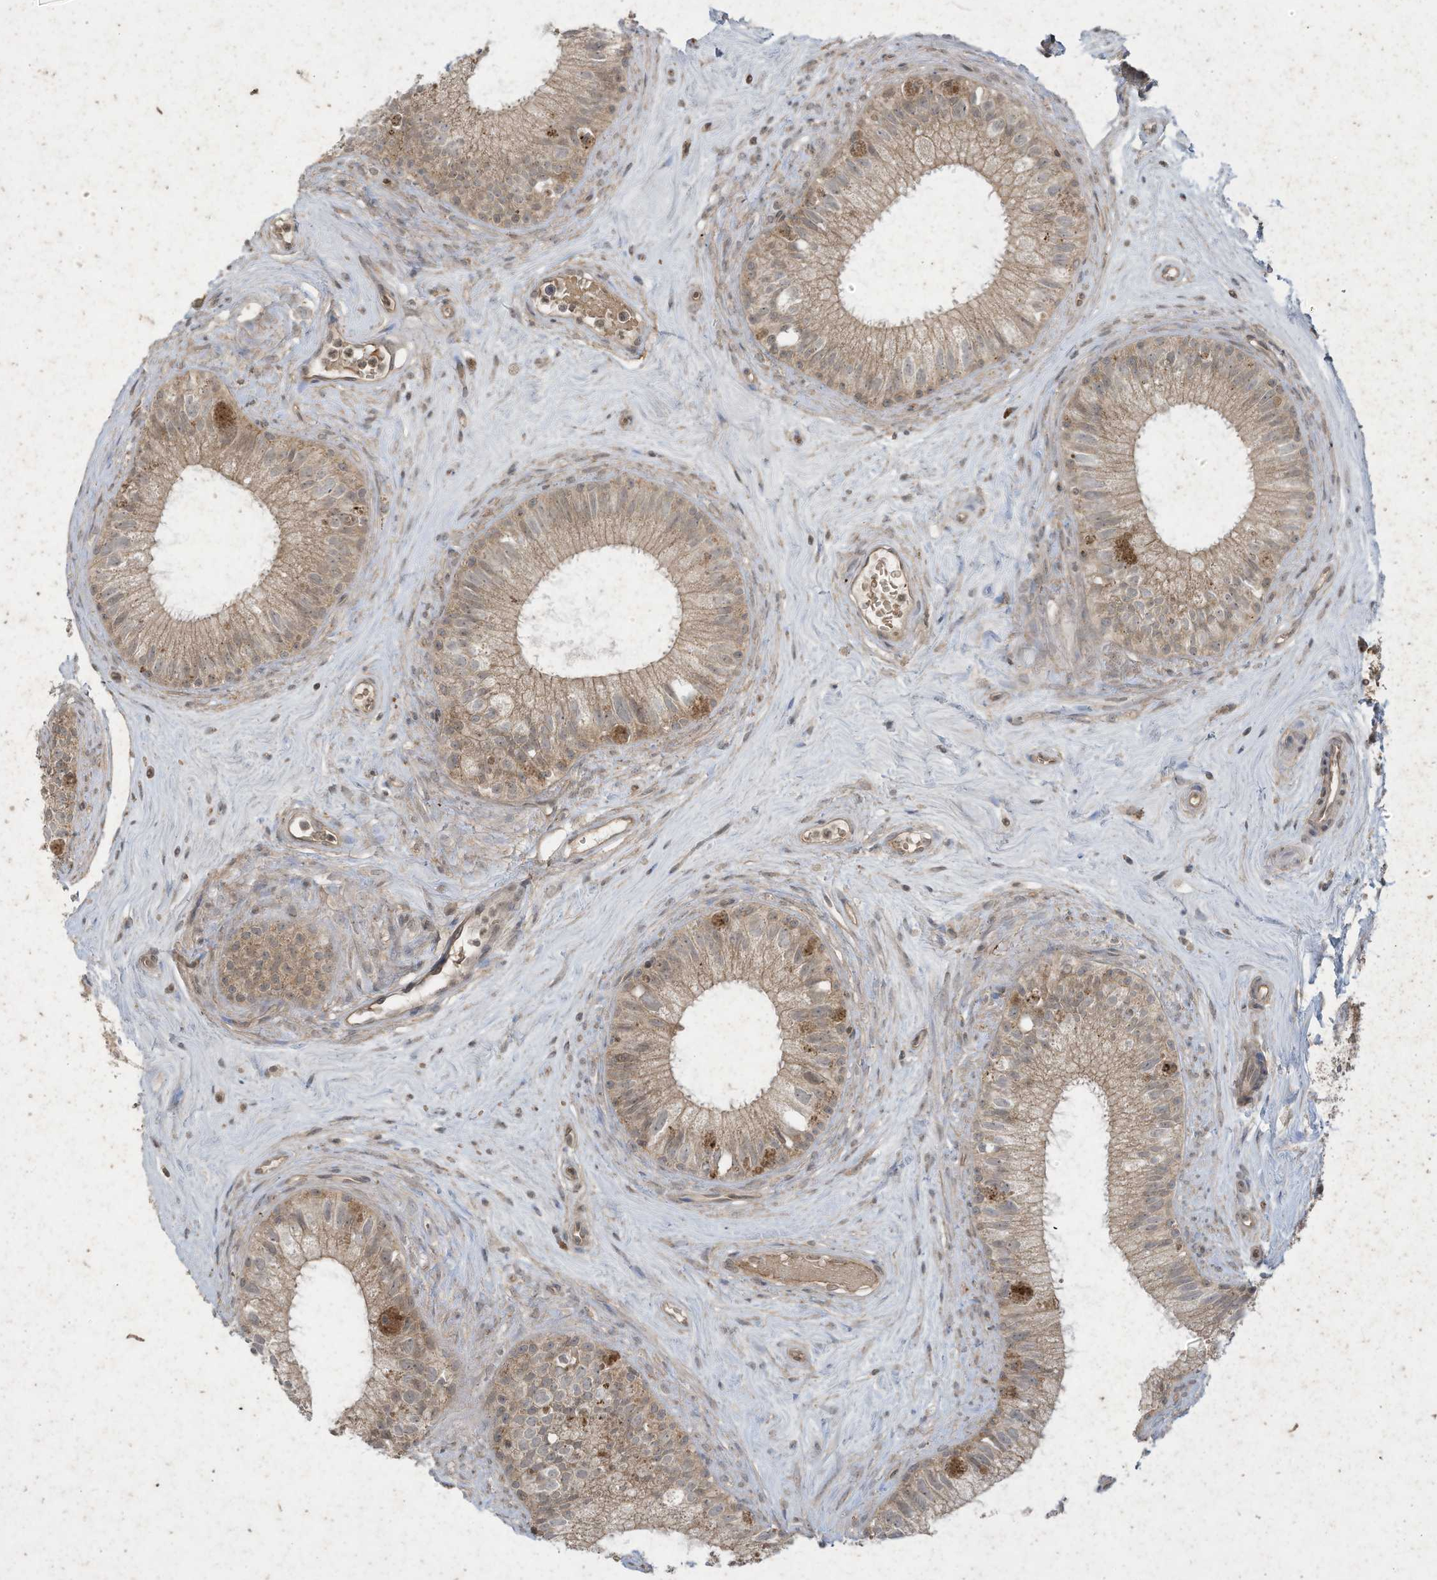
{"staining": {"intensity": "moderate", "quantity": ">75%", "location": "cytoplasmic/membranous"}, "tissue": "epididymis", "cell_type": "Glandular cells", "image_type": "normal", "snomed": [{"axis": "morphology", "description": "Normal tissue, NOS"}, {"axis": "topography", "description": "Epididymis"}], "caption": "About >75% of glandular cells in unremarkable human epididymis show moderate cytoplasmic/membranous protein staining as visualized by brown immunohistochemical staining.", "gene": "MATN2", "patient": {"sex": "male", "age": 71}}